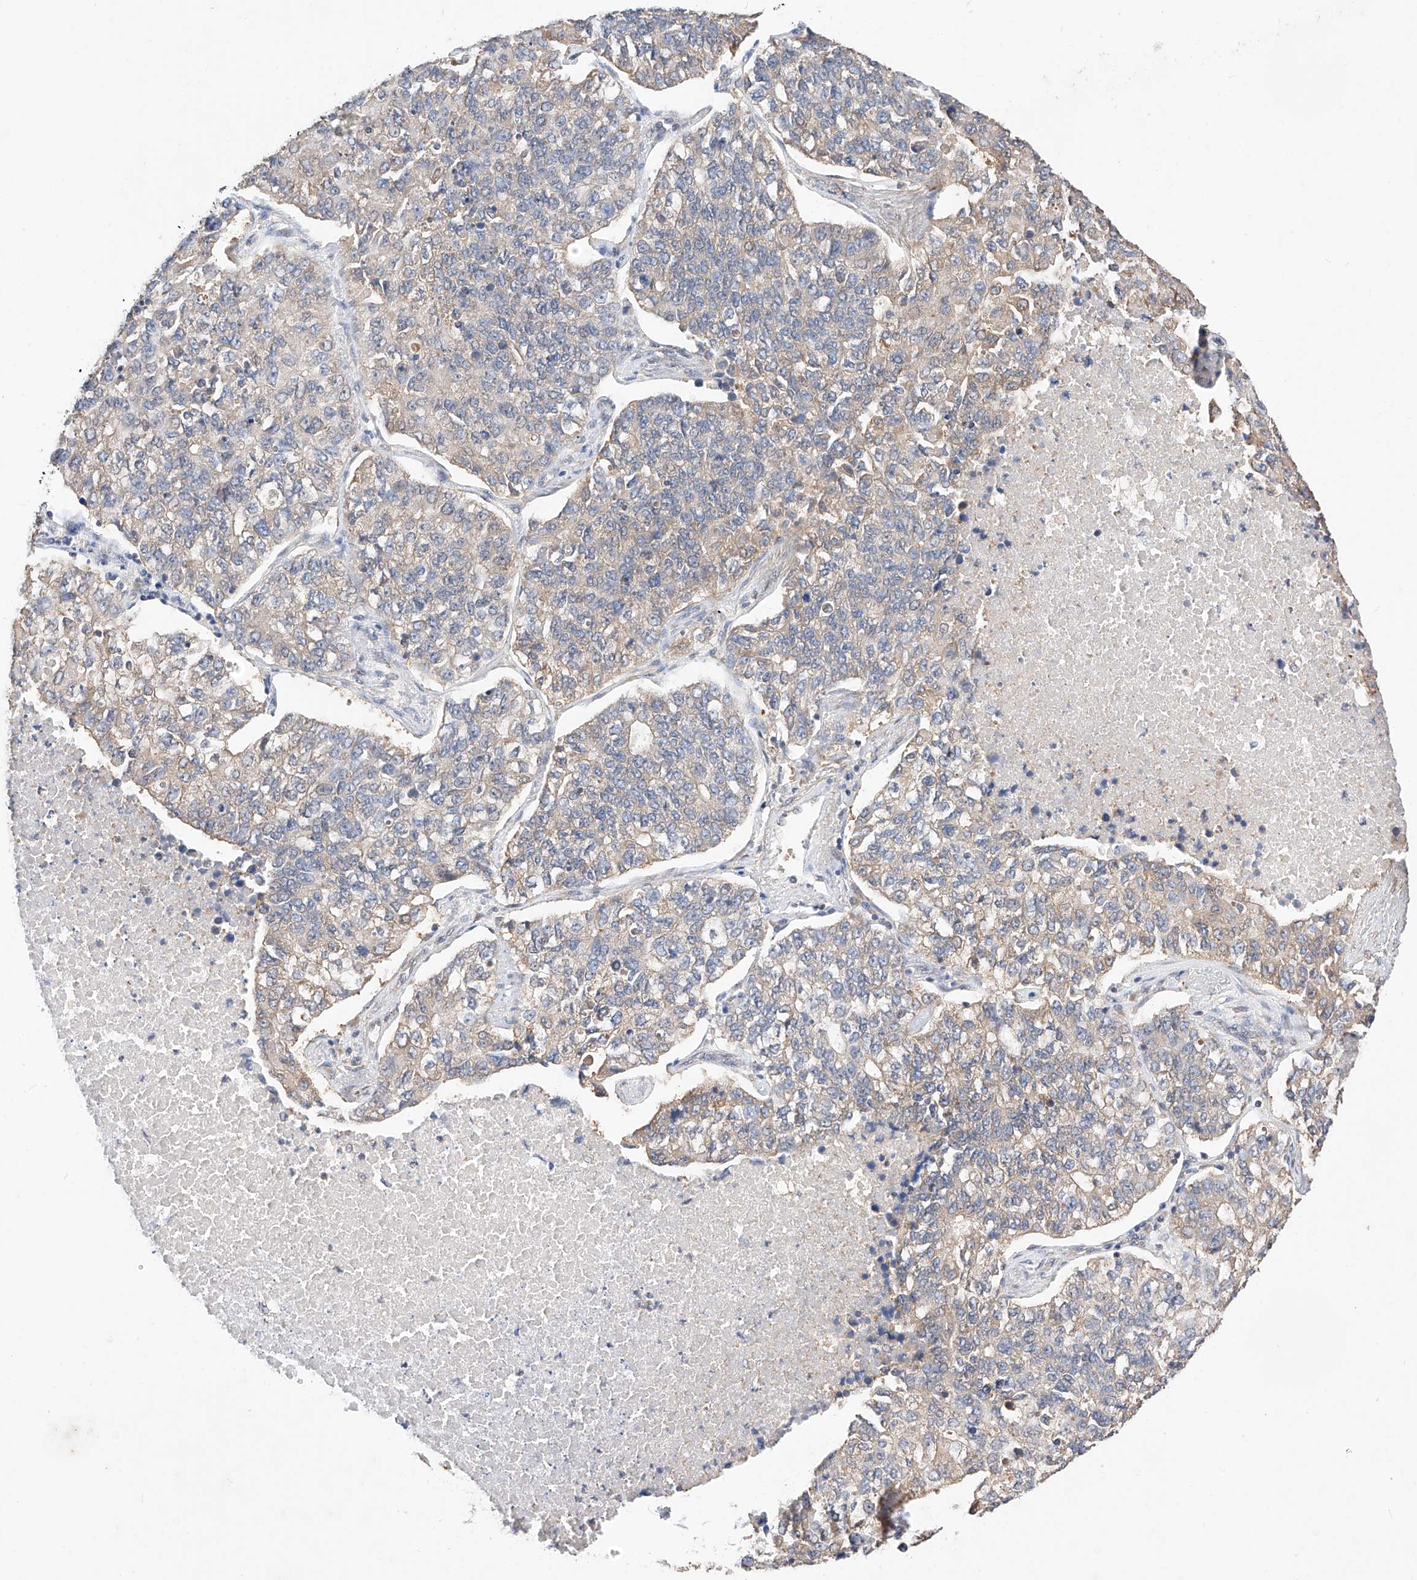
{"staining": {"intensity": "weak", "quantity": "<25%", "location": "cytoplasmic/membranous"}, "tissue": "lung cancer", "cell_type": "Tumor cells", "image_type": "cancer", "snomed": [{"axis": "morphology", "description": "Adenocarcinoma, NOS"}, {"axis": "topography", "description": "Lung"}], "caption": "There is no significant expression in tumor cells of adenocarcinoma (lung).", "gene": "ZSCAN4", "patient": {"sex": "male", "age": 49}}